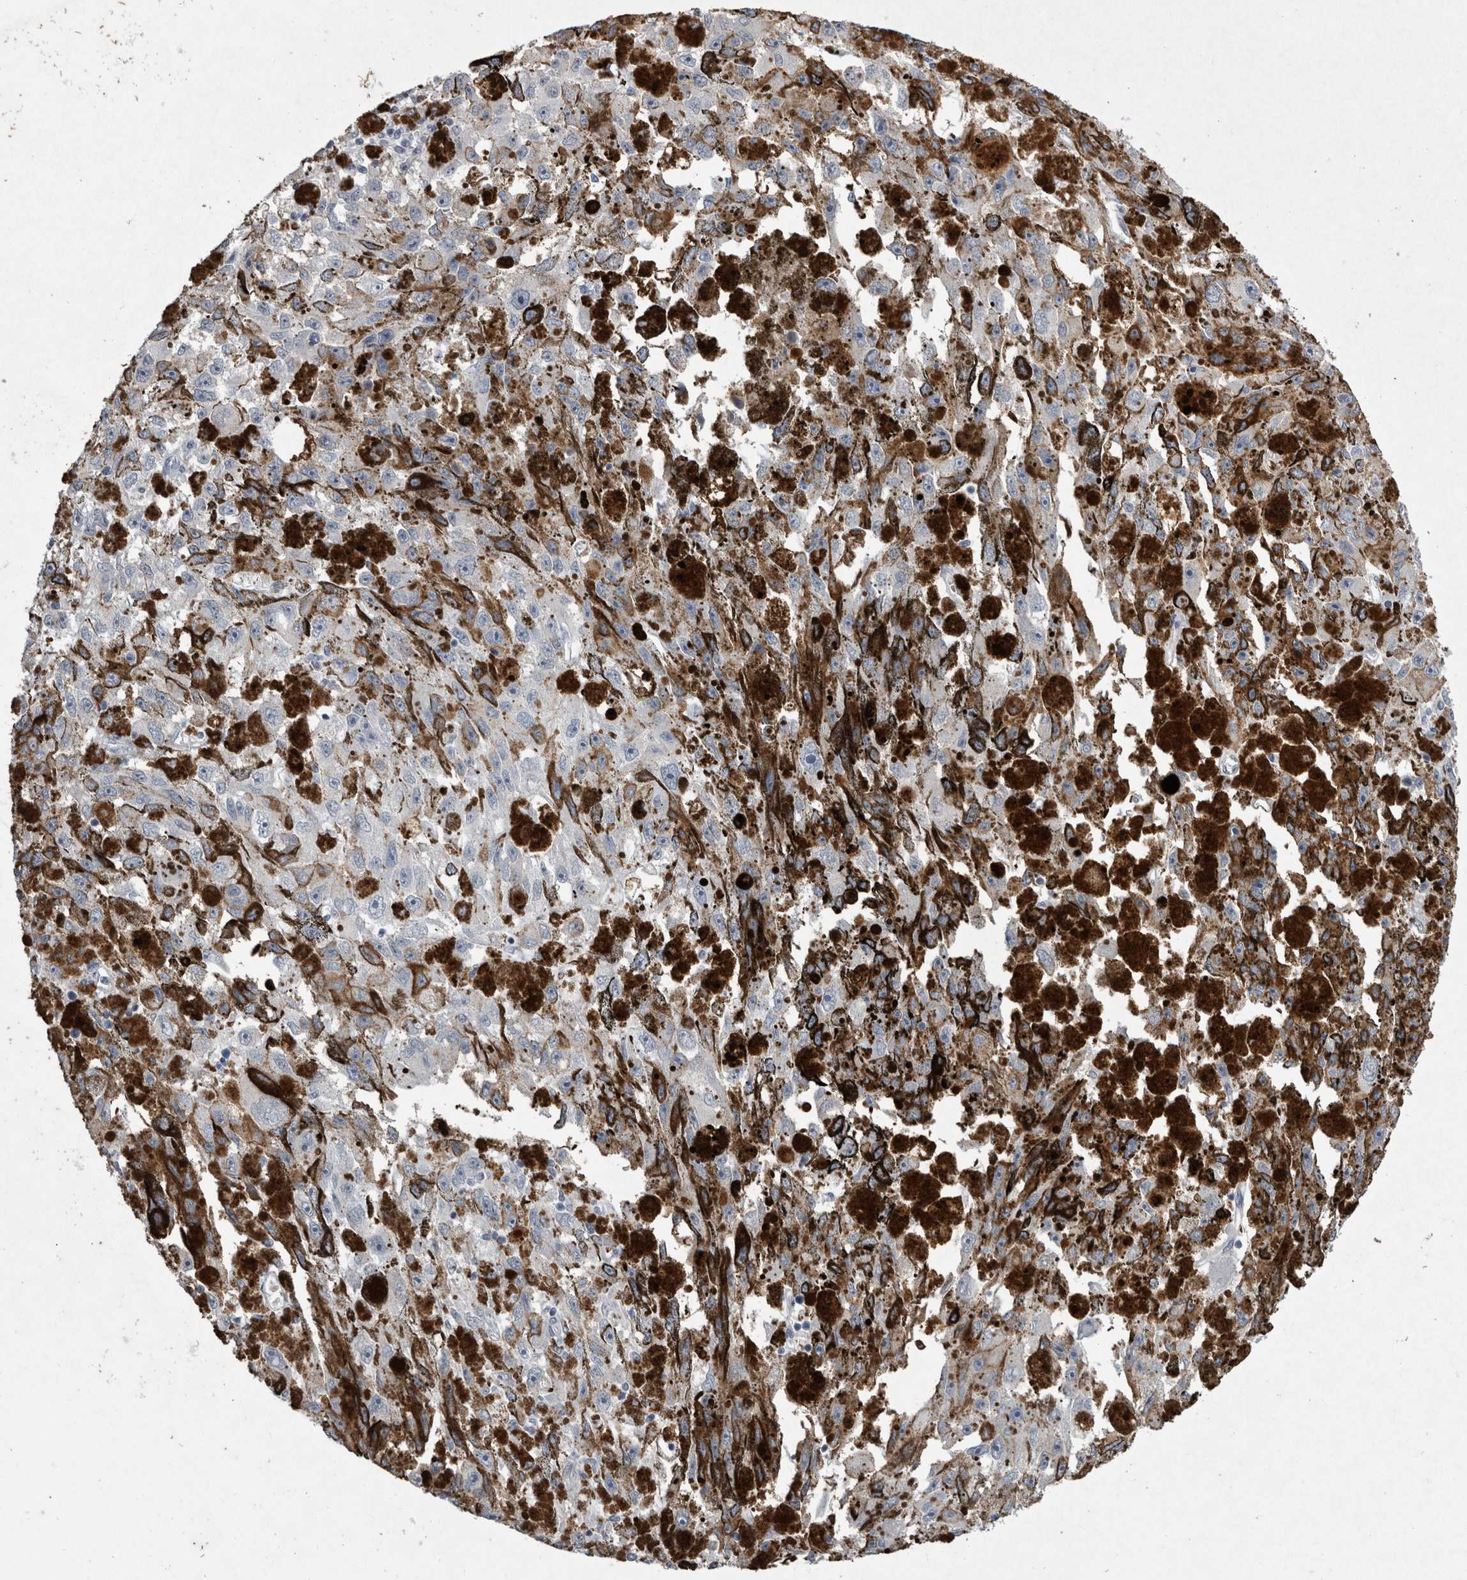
{"staining": {"intensity": "negative", "quantity": "none", "location": "none"}, "tissue": "melanoma", "cell_type": "Tumor cells", "image_type": "cancer", "snomed": [{"axis": "morphology", "description": "Malignant melanoma, NOS"}, {"axis": "topography", "description": "Skin"}], "caption": "The photomicrograph displays no significant expression in tumor cells of melanoma.", "gene": "PDX1", "patient": {"sex": "female", "age": 104}}